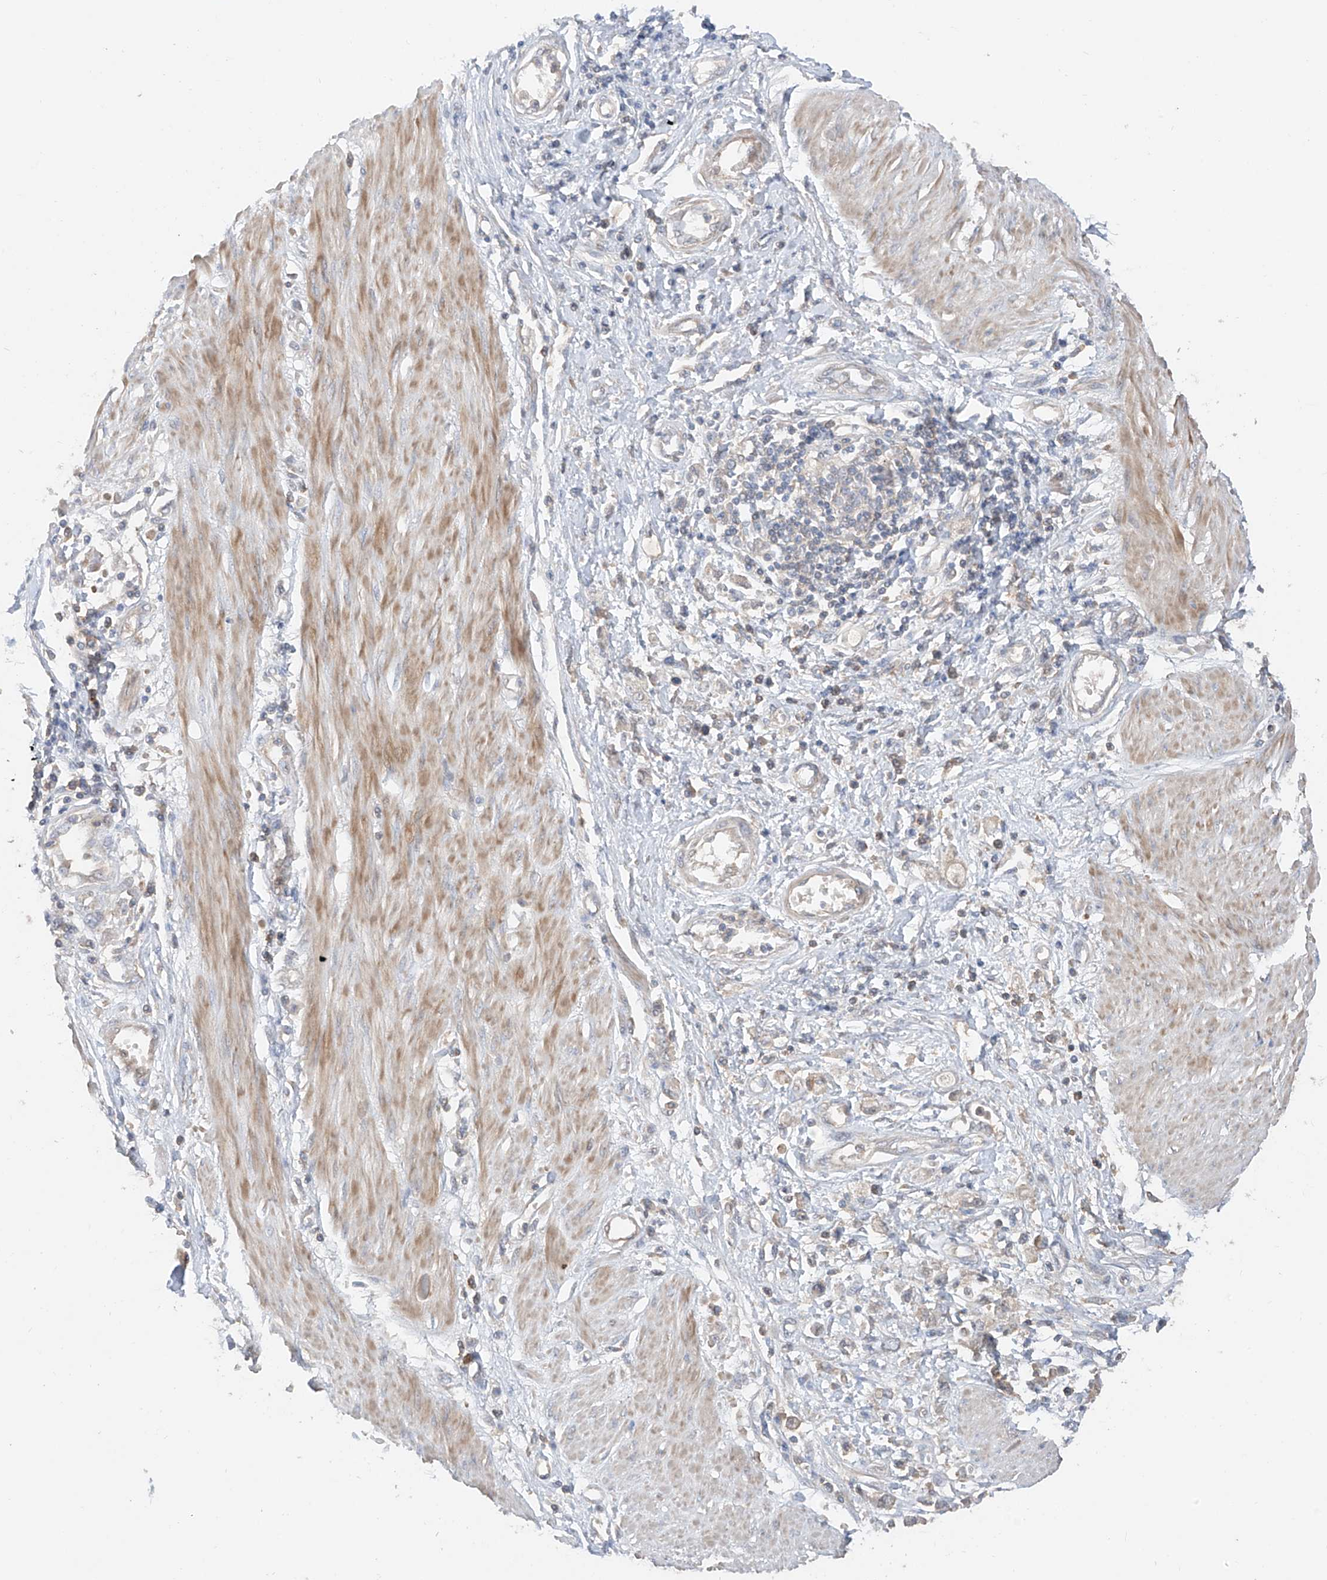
{"staining": {"intensity": "negative", "quantity": "none", "location": "none"}, "tissue": "stomach cancer", "cell_type": "Tumor cells", "image_type": "cancer", "snomed": [{"axis": "morphology", "description": "Adenocarcinoma, NOS"}, {"axis": "topography", "description": "Stomach"}], "caption": "DAB immunohistochemical staining of adenocarcinoma (stomach) displays no significant expression in tumor cells.", "gene": "CACNA2D4", "patient": {"sex": "female", "age": 76}}